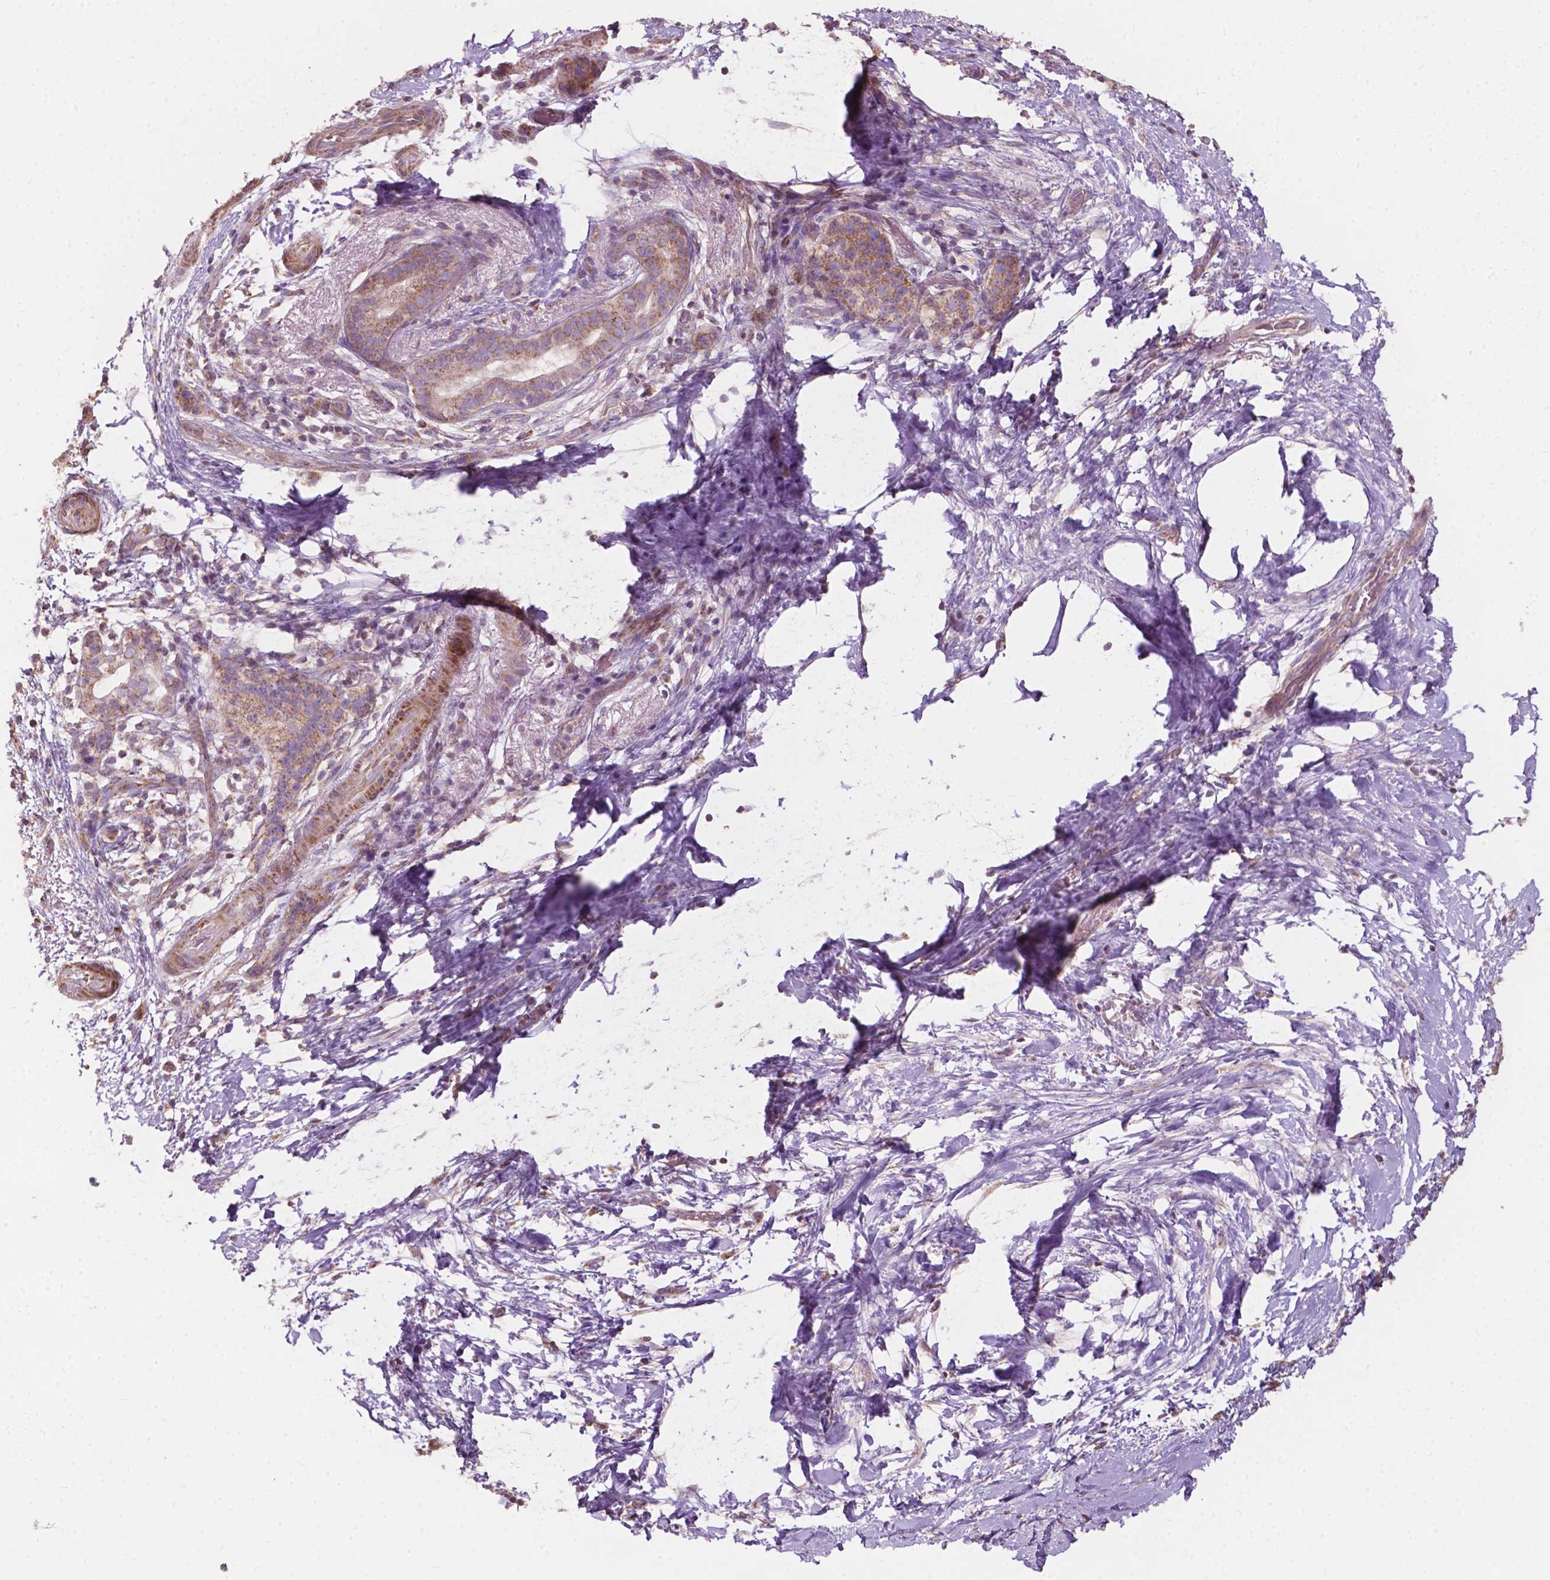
{"staining": {"intensity": "moderate", "quantity": ">75%", "location": "cytoplasmic/membranous"}, "tissue": "pancreatic cancer", "cell_type": "Tumor cells", "image_type": "cancer", "snomed": [{"axis": "morphology", "description": "Adenocarcinoma, NOS"}, {"axis": "topography", "description": "Pancreas"}], "caption": "Brown immunohistochemical staining in human pancreatic cancer (adenocarcinoma) demonstrates moderate cytoplasmic/membranous expression in about >75% of tumor cells.", "gene": "NDUFA10", "patient": {"sex": "female", "age": 72}}